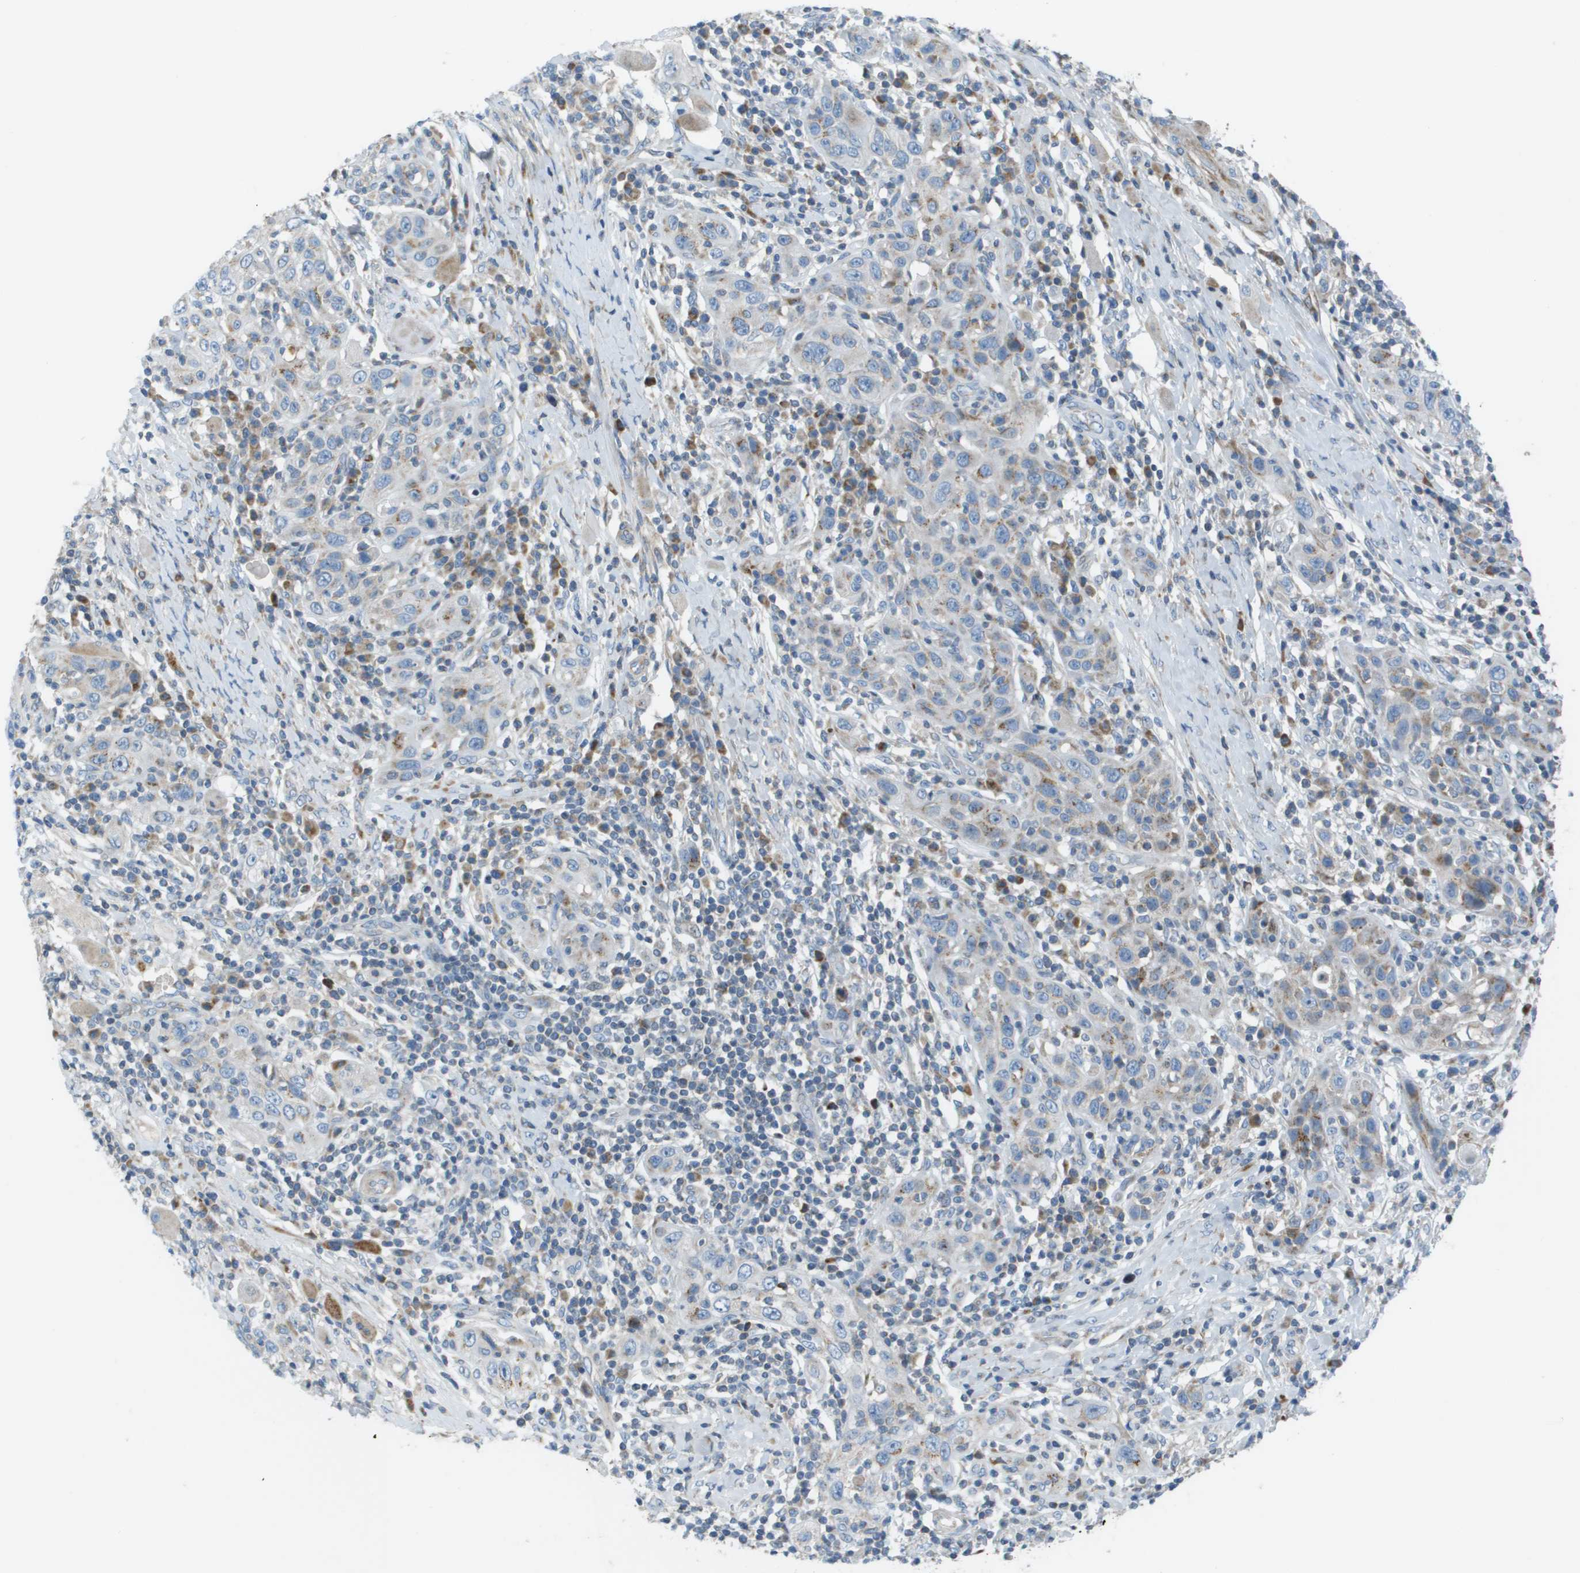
{"staining": {"intensity": "weak", "quantity": "<25%", "location": "cytoplasmic/membranous"}, "tissue": "skin cancer", "cell_type": "Tumor cells", "image_type": "cancer", "snomed": [{"axis": "morphology", "description": "Squamous cell carcinoma, NOS"}, {"axis": "topography", "description": "Skin"}], "caption": "Immunohistochemical staining of skin cancer reveals no significant staining in tumor cells. (Immunohistochemistry, brightfield microscopy, high magnification).", "gene": "GALNT6", "patient": {"sex": "female", "age": 88}}